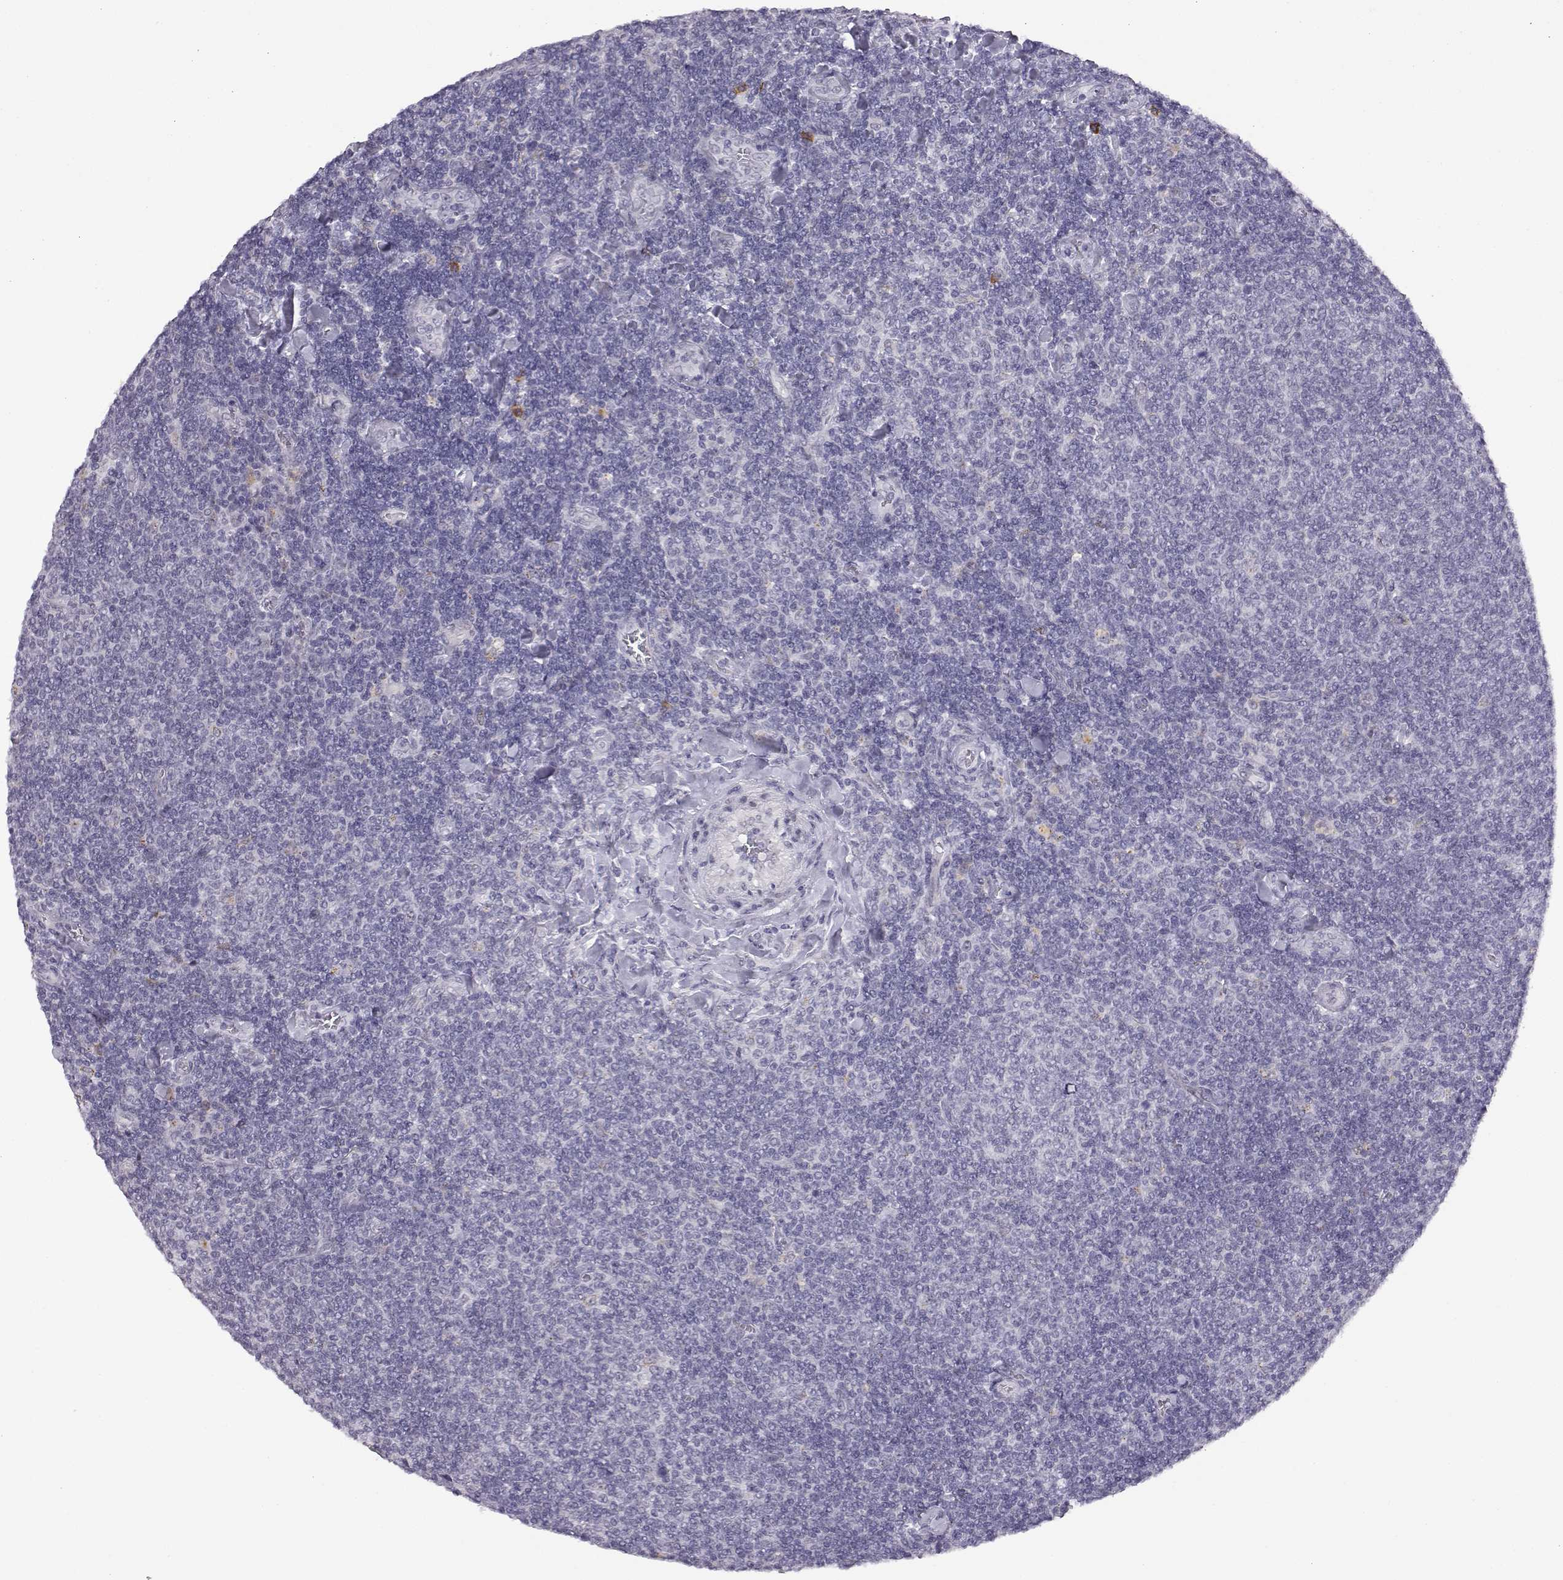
{"staining": {"intensity": "negative", "quantity": "none", "location": "none"}, "tissue": "lymphoma", "cell_type": "Tumor cells", "image_type": "cancer", "snomed": [{"axis": "morphology", "description": "Malignant lymphoma, non-Hodgkin's type, Low grade"}, {"axis": "topography", "description": "Lymph node"}], "caption": "This photomicrograph is of lymphoma stained with IHC to label a protein in brown with the nuclei are counter-stained blue. There is no positivity in tumor cells. (Stains: DAB immunohistochemistry with hematoxylin counter stain, Microscopy: brightfield microscopy at high magnification).", "gene": "VGF", "patient": {"sex": "male", "age": 52}}